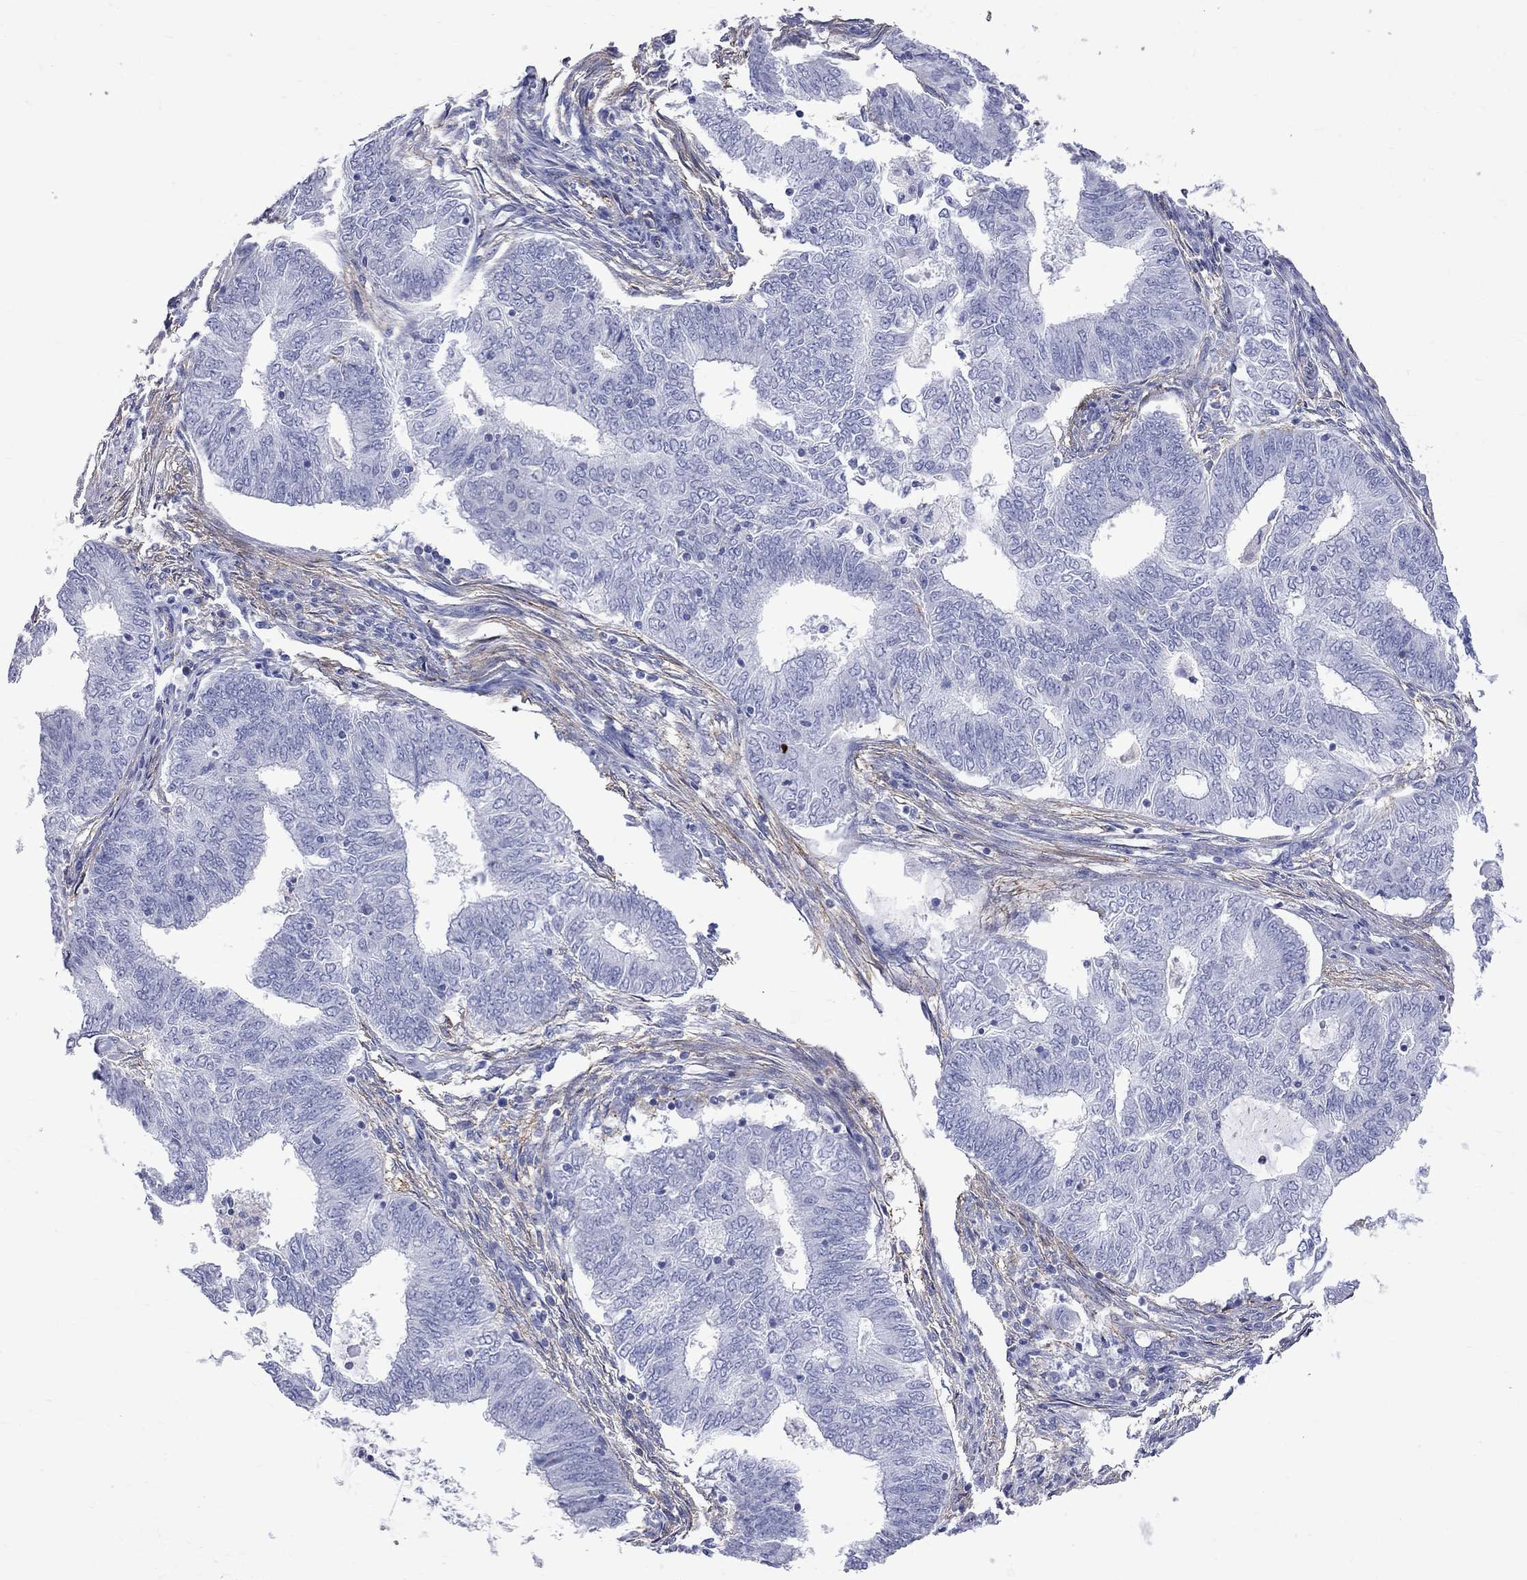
{"staining": {"intensity": "negative", "quantity": "none", "location": "none"}, "tissue": "endometrial cancer", "cell_type": "Tumor cells", "image_type": "cancer", "snomed": [{"axis": "morphology", "description": "Adenocarcinoma, NOS"}, {"axis": "topography", "description": "Endometrium"}], "caption": "Immunohistochemistry (IHC) image of neoplastic tissue: human endometrial adenocarcinoma stained with DAB (3,3'-diaminobenzidine) displays no significant protein staining in tumor cells.", "gene": "S100A3", "patient": {"sex": "female", "age": 62}}